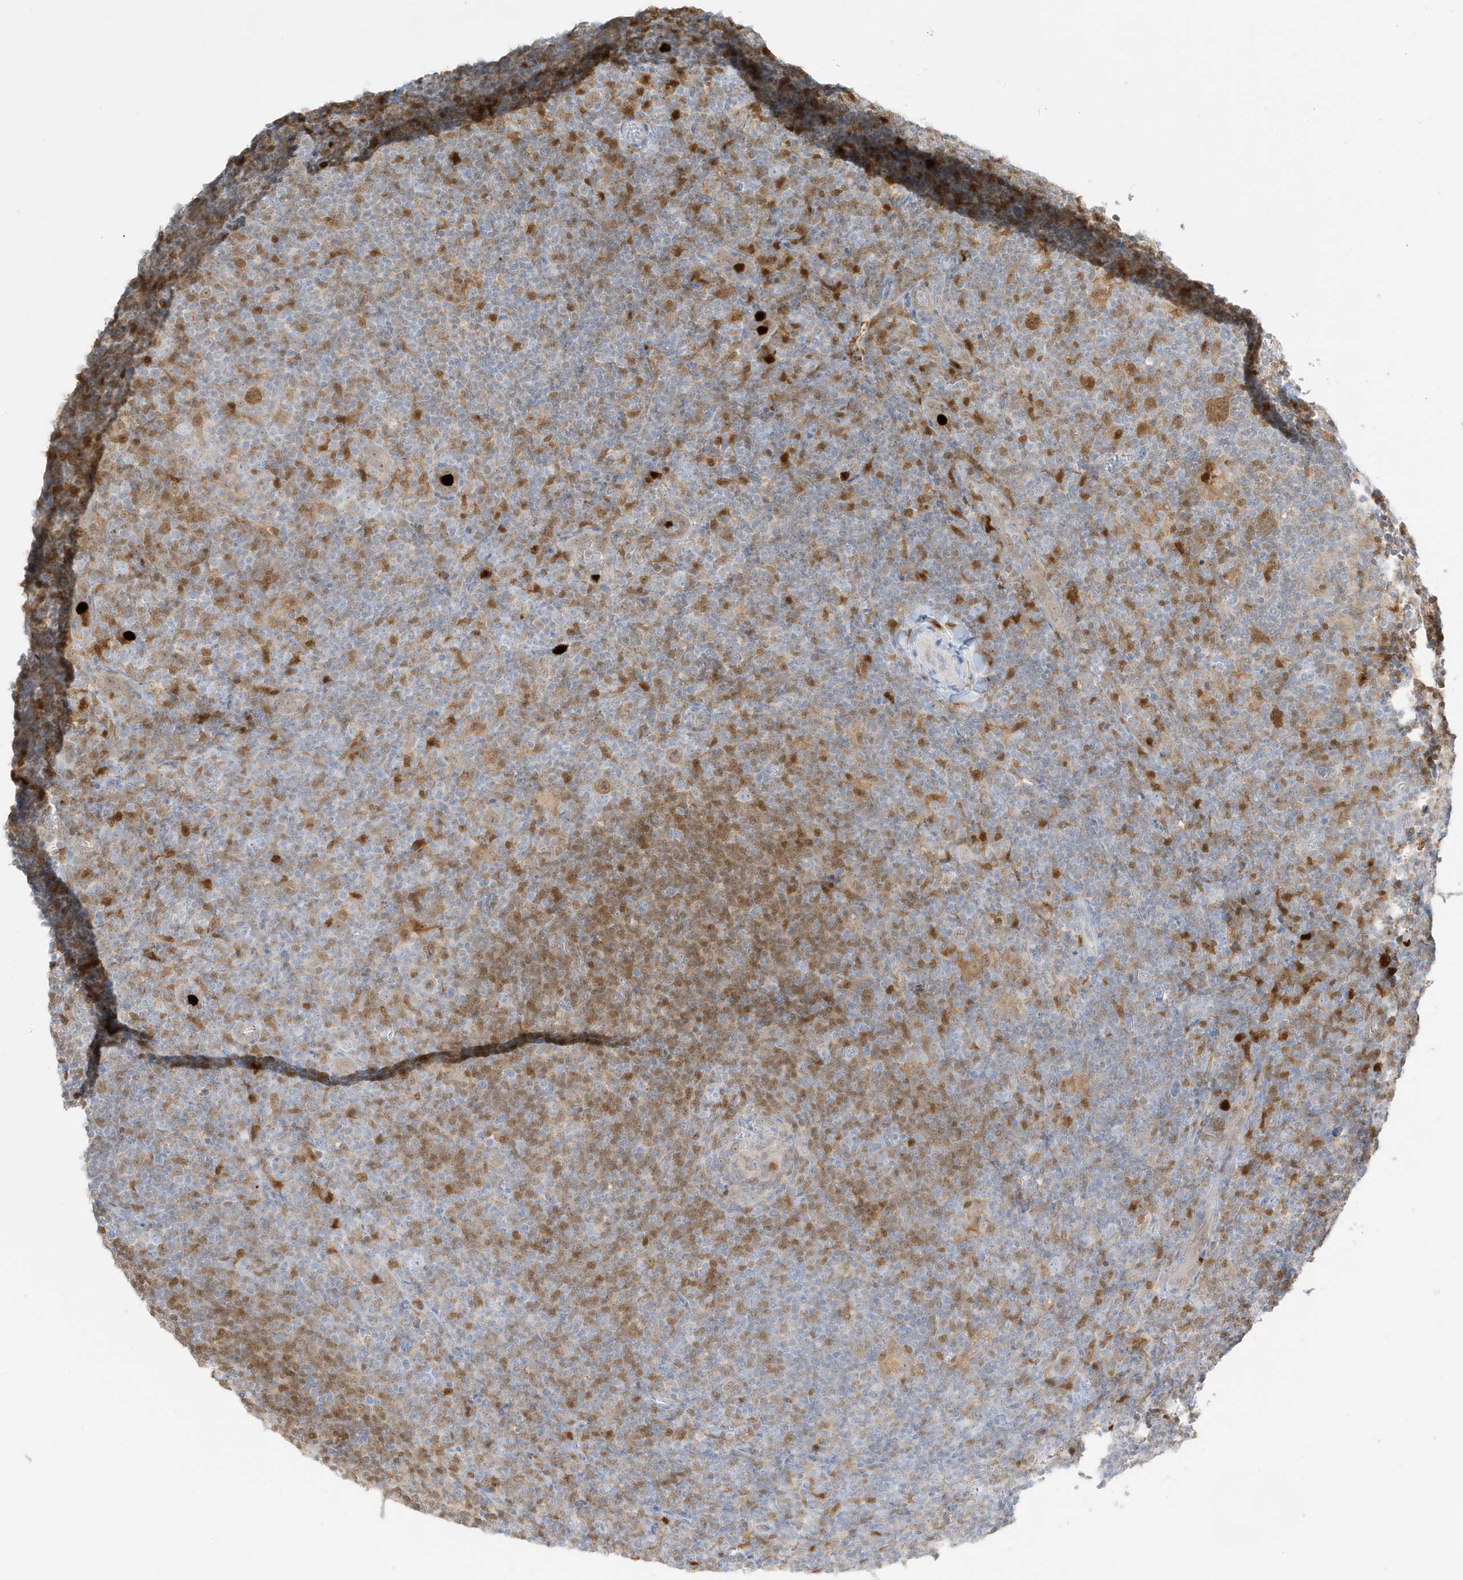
{"staining": {"intensity": "moderate", "quantity": "25%-75%", "location": "nuclear"}, "tissue": "lymphoma", "cell_type": "Tumor cells", "image_type": "cancer", "snomed": [{"axis": "morphology", "description": "Hodgkin's disease, NOS"}, {"axis": "topography", "description": "Lymph node"}], "caption": "A micrograph showing moderate nuclear positivity in about 25%-75% of tumor cells in Hodgkin's disease, as visualized by brown immunohistochemical staining.", "gene": "GCA", "patient": {"sex": "female", "age": 57}}